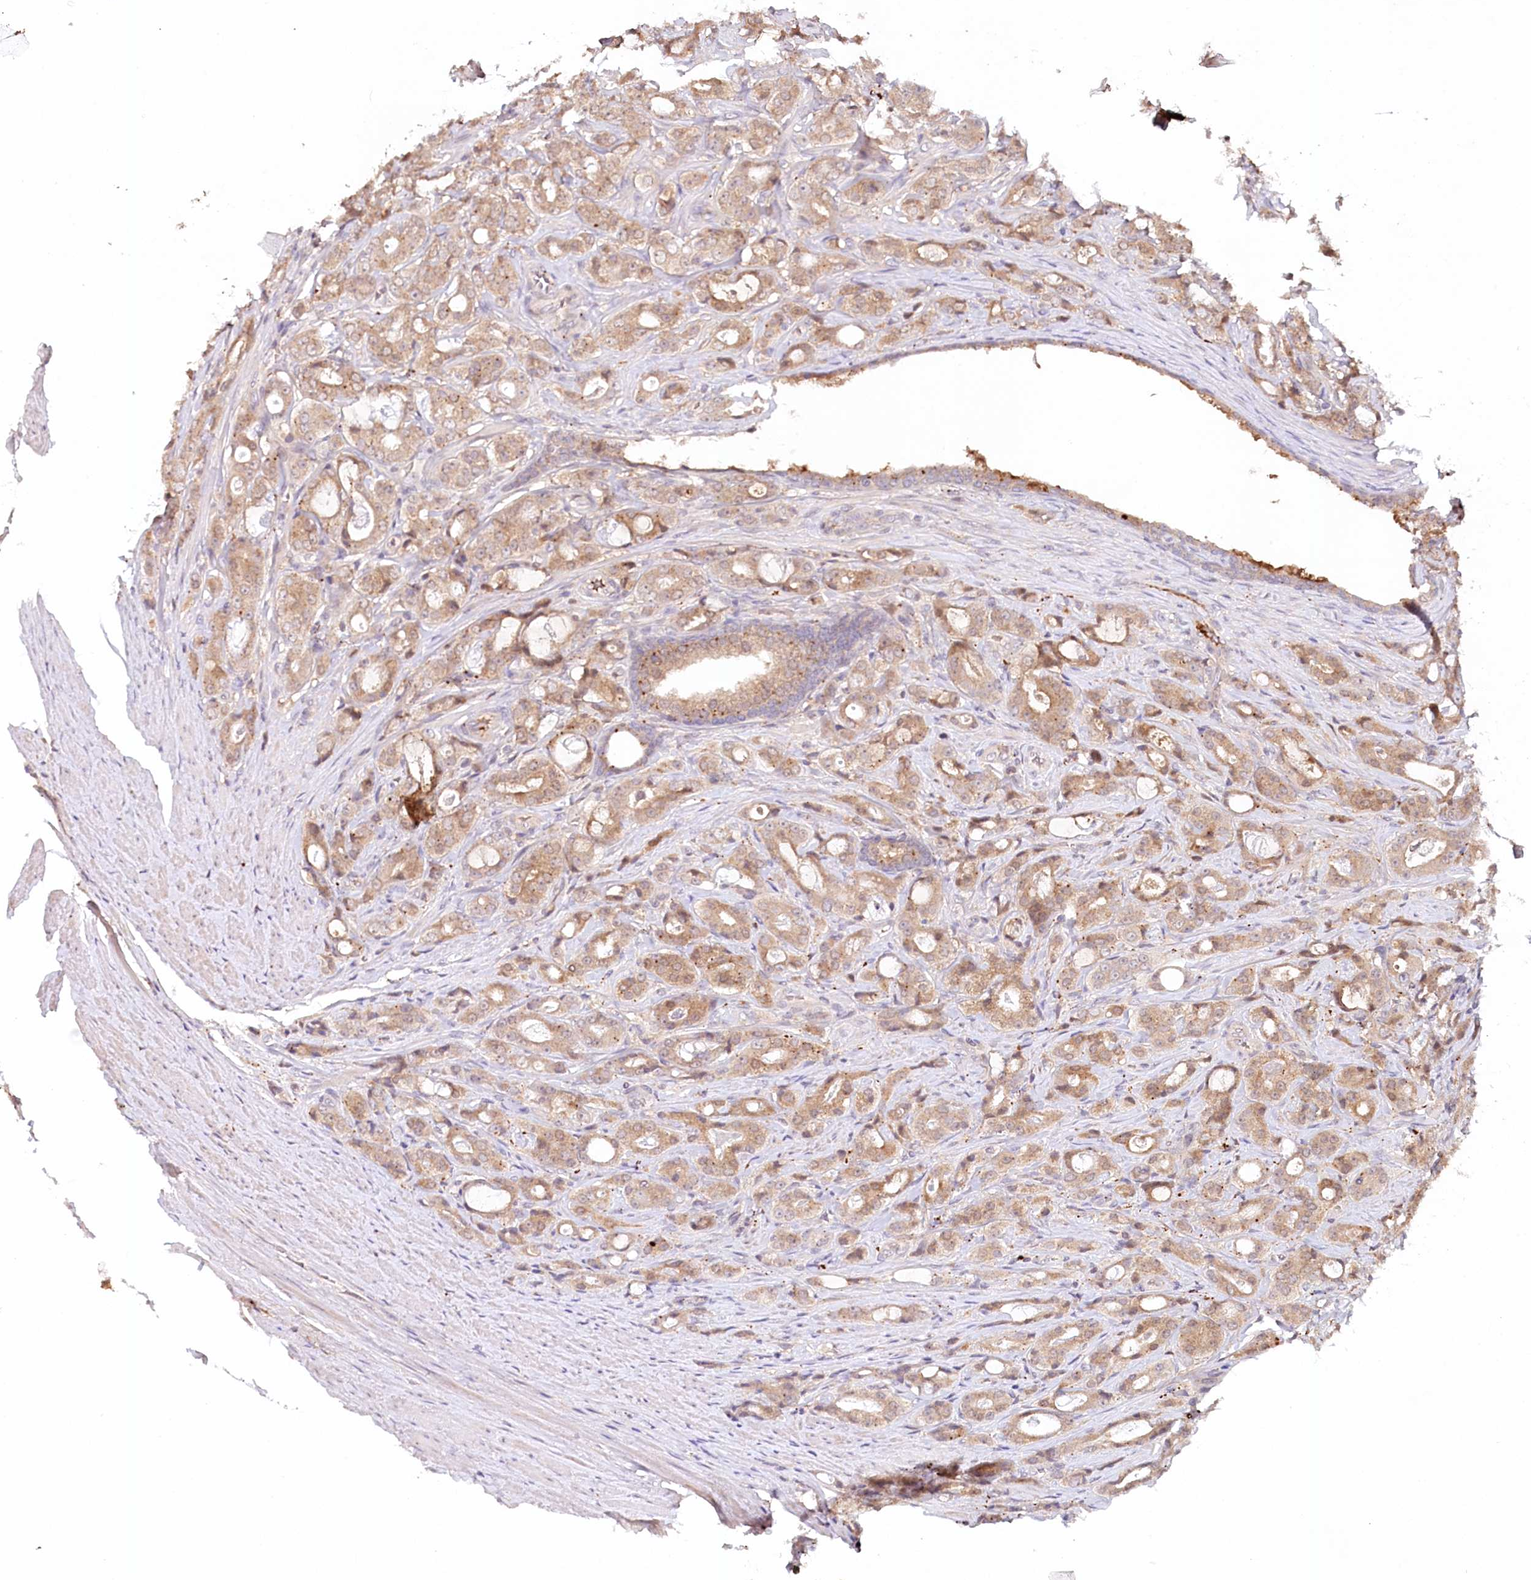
{"staining": {"intensity": "weak", "quantity": ">75%", "location": "cytoplasmic/membranous"}, "tissue": "prostate cancer", "cell_type": "Tumor cells", "image_type": "cancer", "snomed": [{"axis": "morphology", "description": "Adenocarcinoma, High grade"}, {"axis": "topography", "description": "Prostate"}], "caption": "This photomicrograph displays immunohistochemistry (IHC) staining of high-grade adenocarcinoma (prostate), with low weak cytoplasmic/membranous positivity in approximately >75% of tumor cells.", "gene": "PSAPL1", "patient": {"sex": "male", "age": 63}}